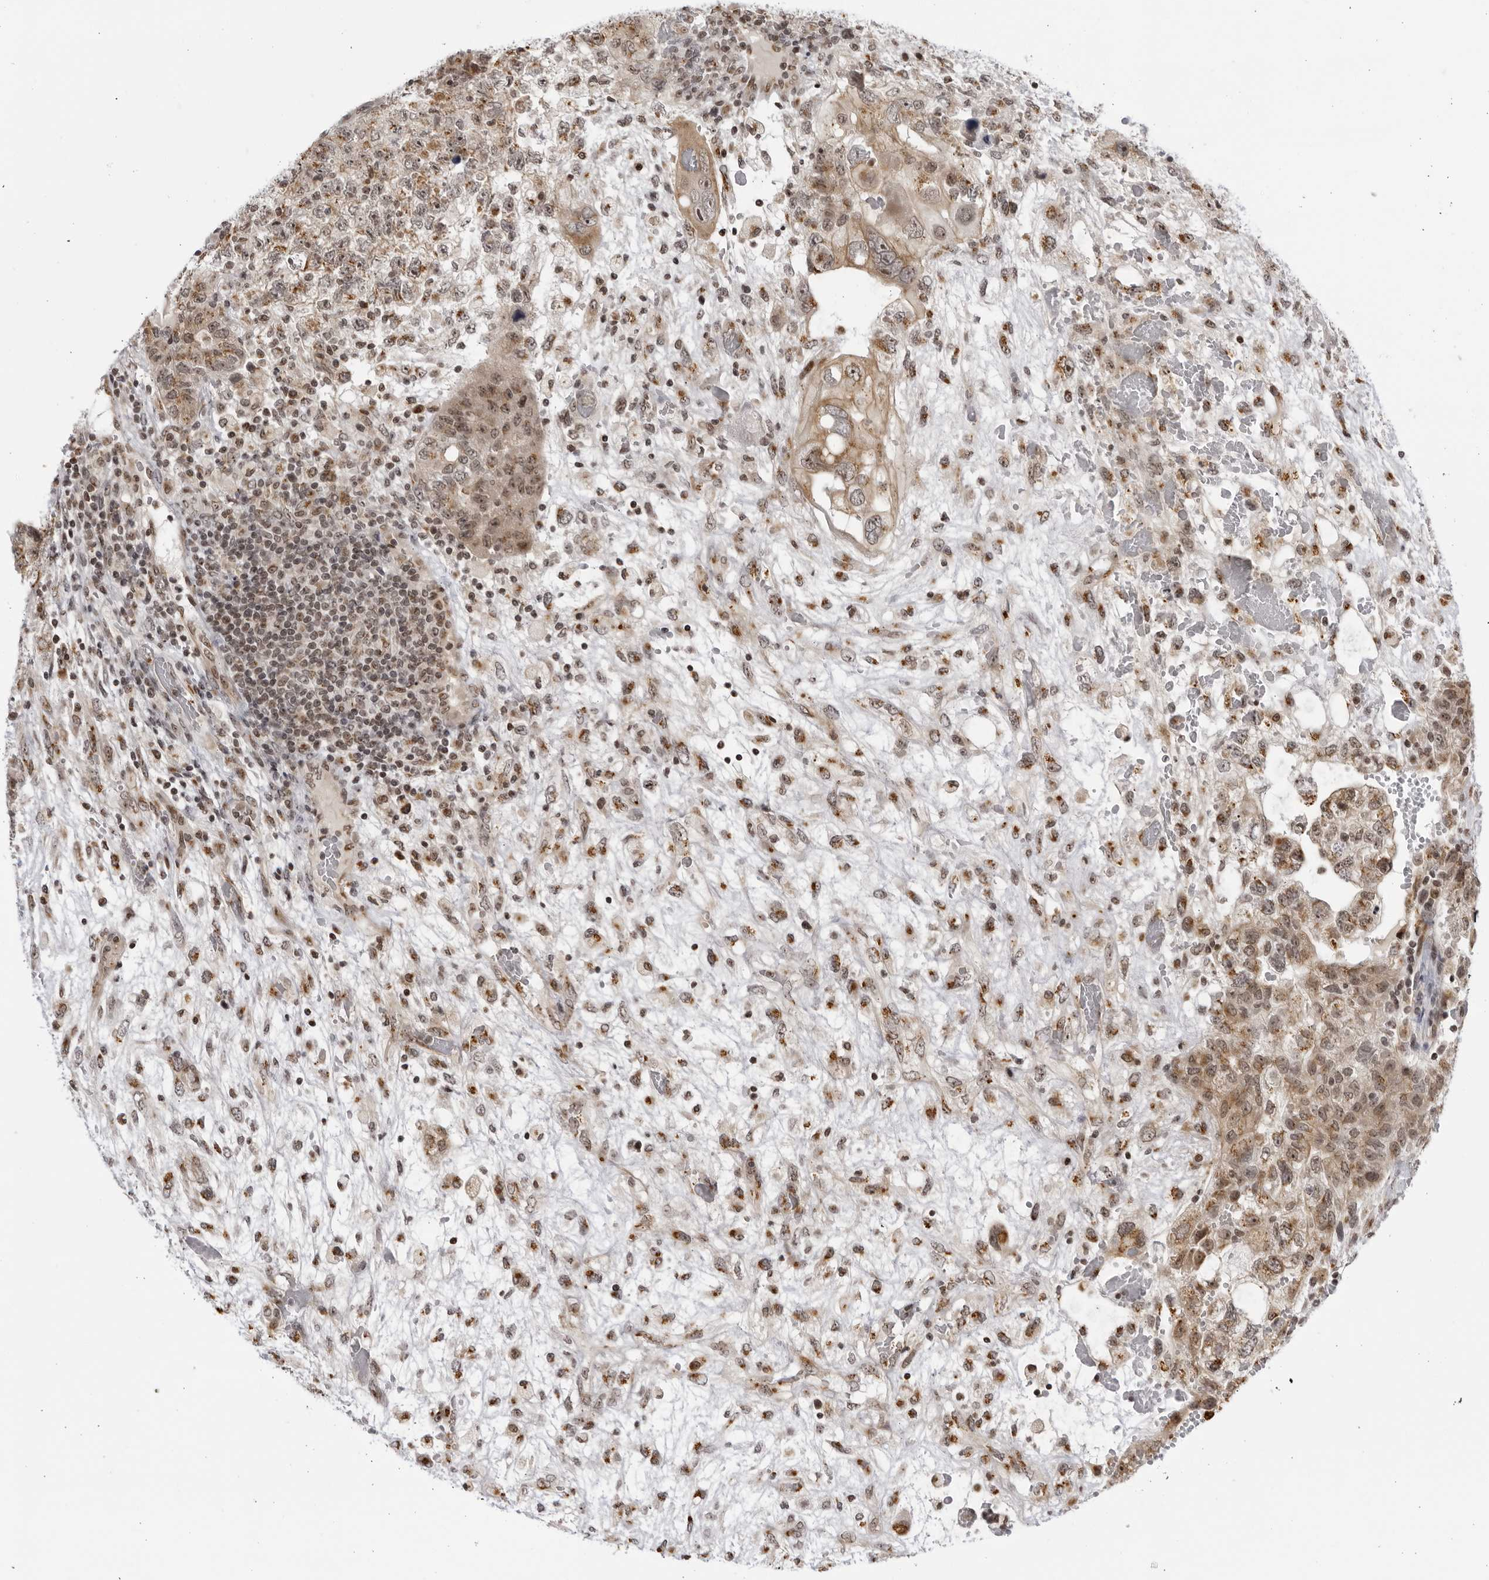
{"staining": {"intensity": "weak", "quantity": "25%-75%", "location": "cytoplasmic/membranous,nuclear"}, "tissue": "testis cancer", "cell_type": "Tumor cells", "image_type": "cancer", "snomed": [{"axis": "morphology", "description": "Carcinoma, Embryonal, NOS"}, {"axis": "topography", "description": "Testis"}], "caption": "The image shows immunohistochemical staining of testis cancer. There is weak cytoplasmic/membranous and nuclear staining is appreciated in about 25%-75% of tumor cells.", "gene": "RASGEF1C", "patient": {"sex": "male", "age": 36}}